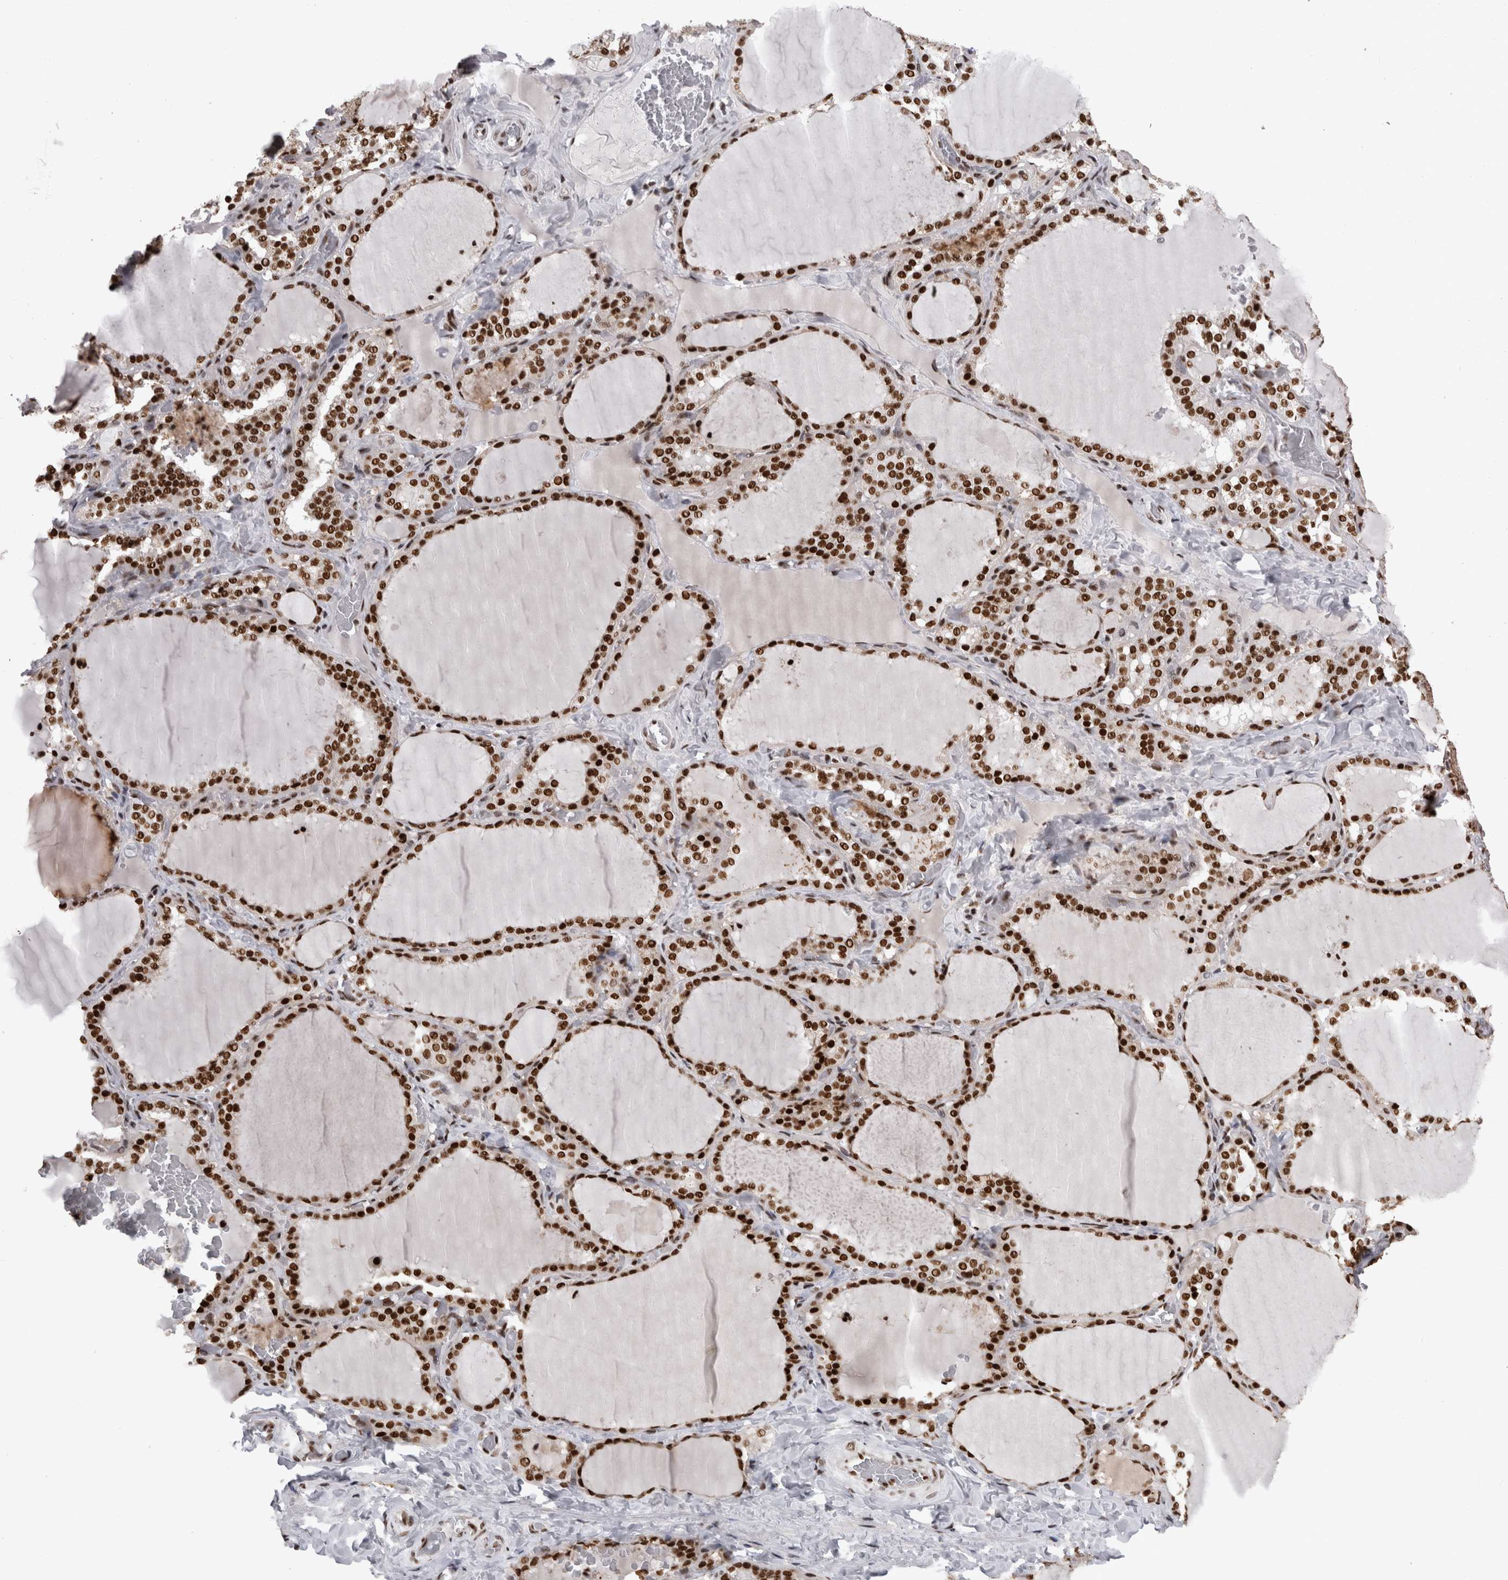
{"staining": {"intensity": "strong", "quantity": ">75%", "location": "nuclear"}, "tissue": "thyroid gland", "cell_type": "Glandular cells", "image_type": "normal", "snomed": [{"axis": "morphology", "description": "Normal tissue, NOS"}, {"axis": "topography", "description": "Thyroid gland"}], "caption": "This is an image of immunohistochemistry (IHC) staining of benign thyroid gland, which shows strong staining in the nuclear of glandular cells.", "gene": "ZSCAN2", "patient": {"sex": "female", "age": 22}}